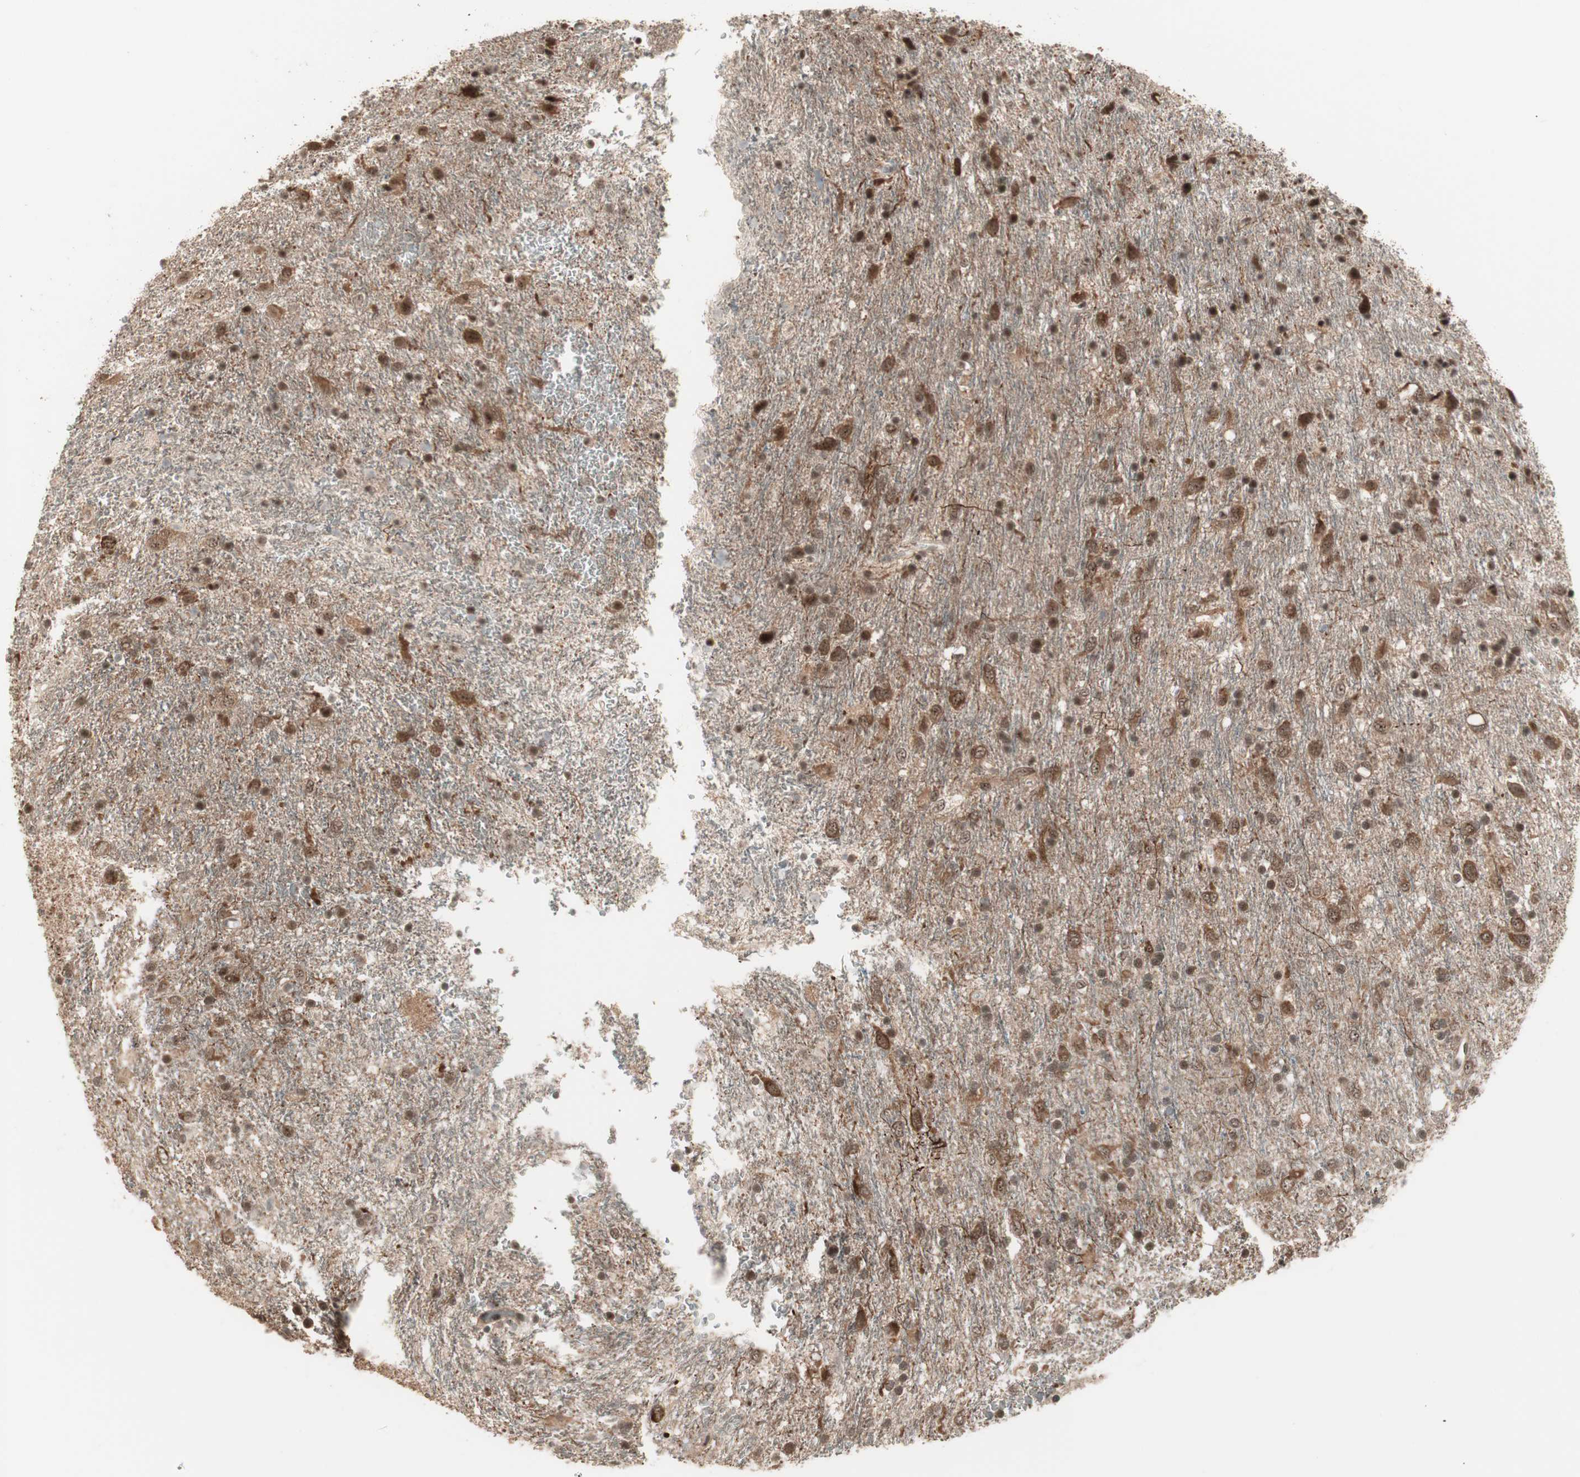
{"staining": {"intensity": "moderate", "quantity": ">75%", "location": "cytoplasmic/membranous,nuclear"}, "tissue": "glioma", "cell_type": "Tumor cells", "image_type": "cancer", "snomed": [{"axis": "morphology", "description": "Glioma, malignant, Low grade"}, {"axis": "topography", "description": "Brain"}], "caption": "Immunohistochemistry (IHC) of human glioma demonstrates medium levels of moderate cytoplasmic/membranous and nuclear positivity in about >75% of tumor cells. Nuclei are stained in blue.", "gene": "ZSCAN31", "patient": {"sex": "male", "age": 77}}